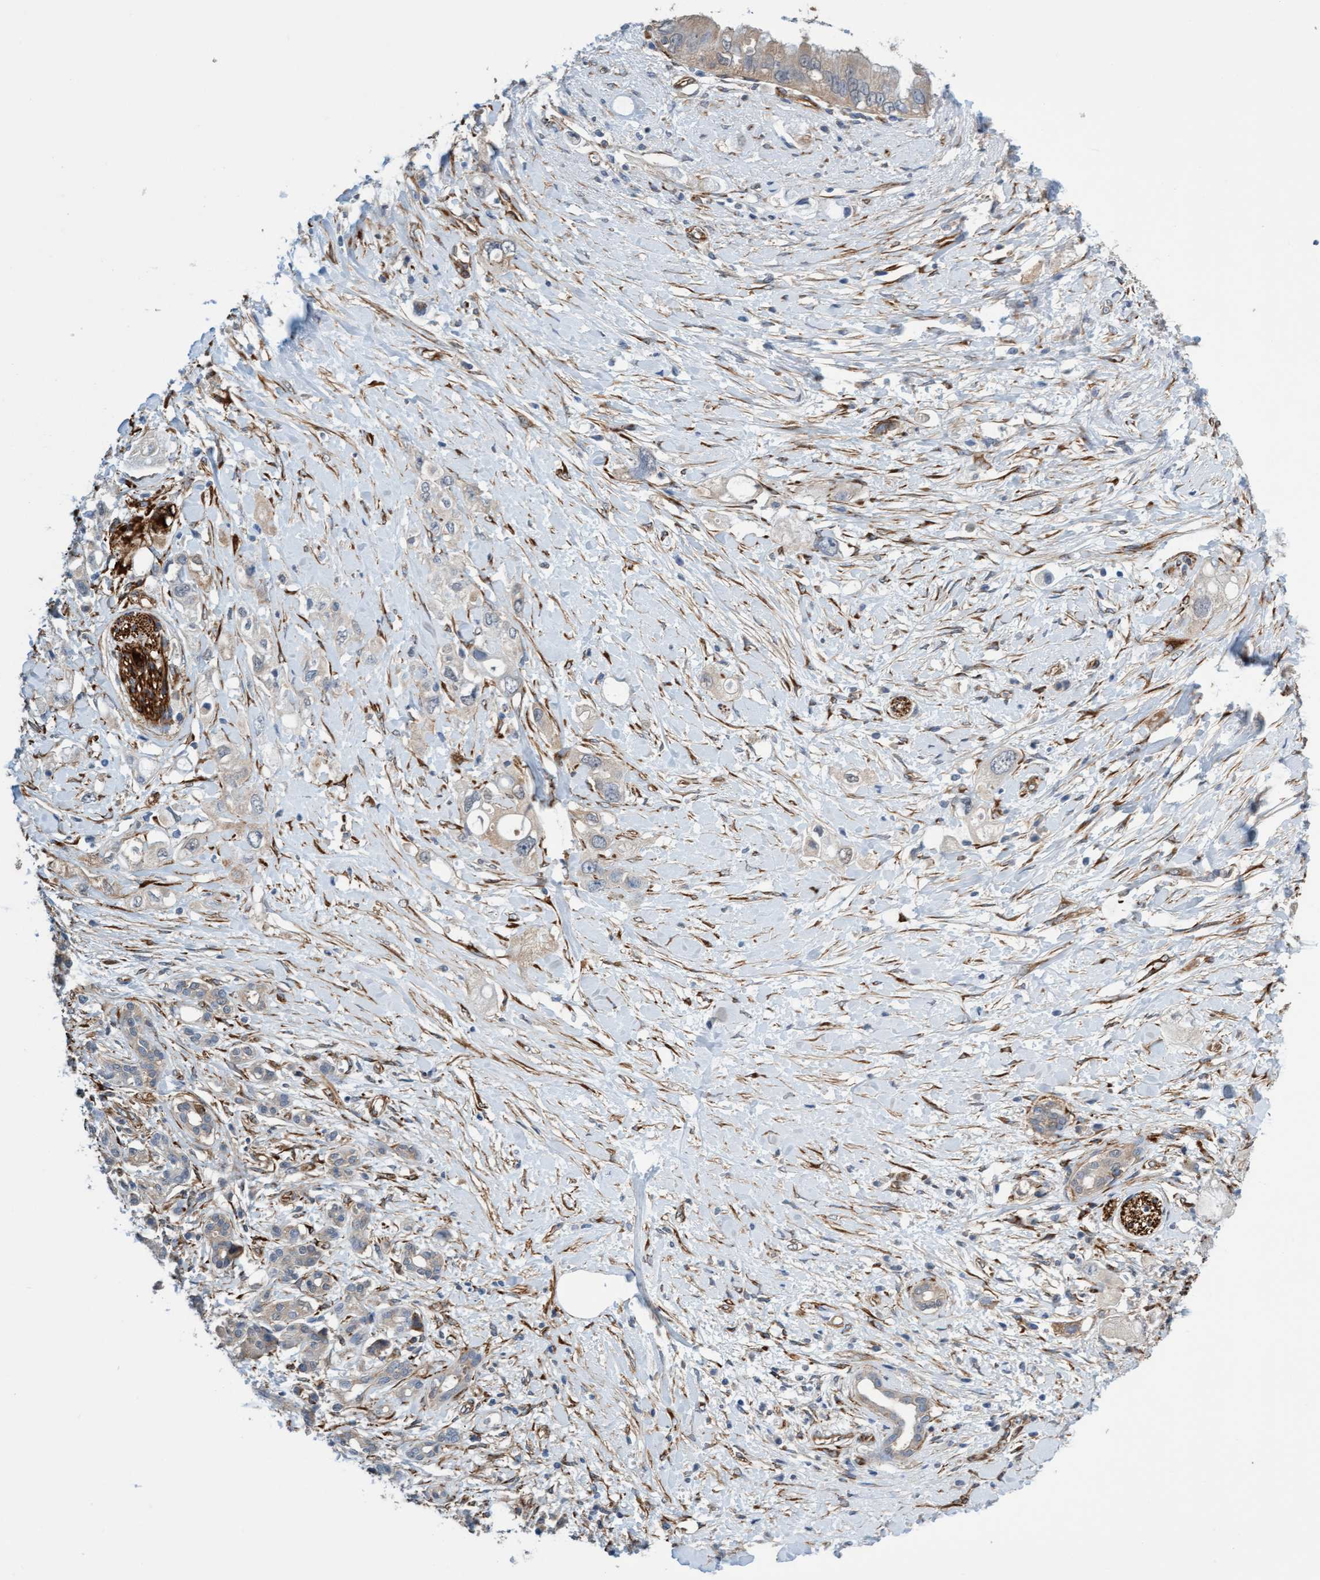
{"staining": {"intensity": "negative", "quantity": "none", "location": "none"}, "tissue": "pancreatic cancer", "cell_type": "Tumor cells", "image_type": "cancer", "snomed": [{"axis": "morphology", "description": "Adenocarcinoma, NOS"}, {"axis": "topography", "description": "Pancreas"}], "caption": "Tumor cells are negative for brown protein staining in adenocarcinoma (pancreatic).", "gene": "FMNL3", "patient": {"sex": "female", "age": 56}}